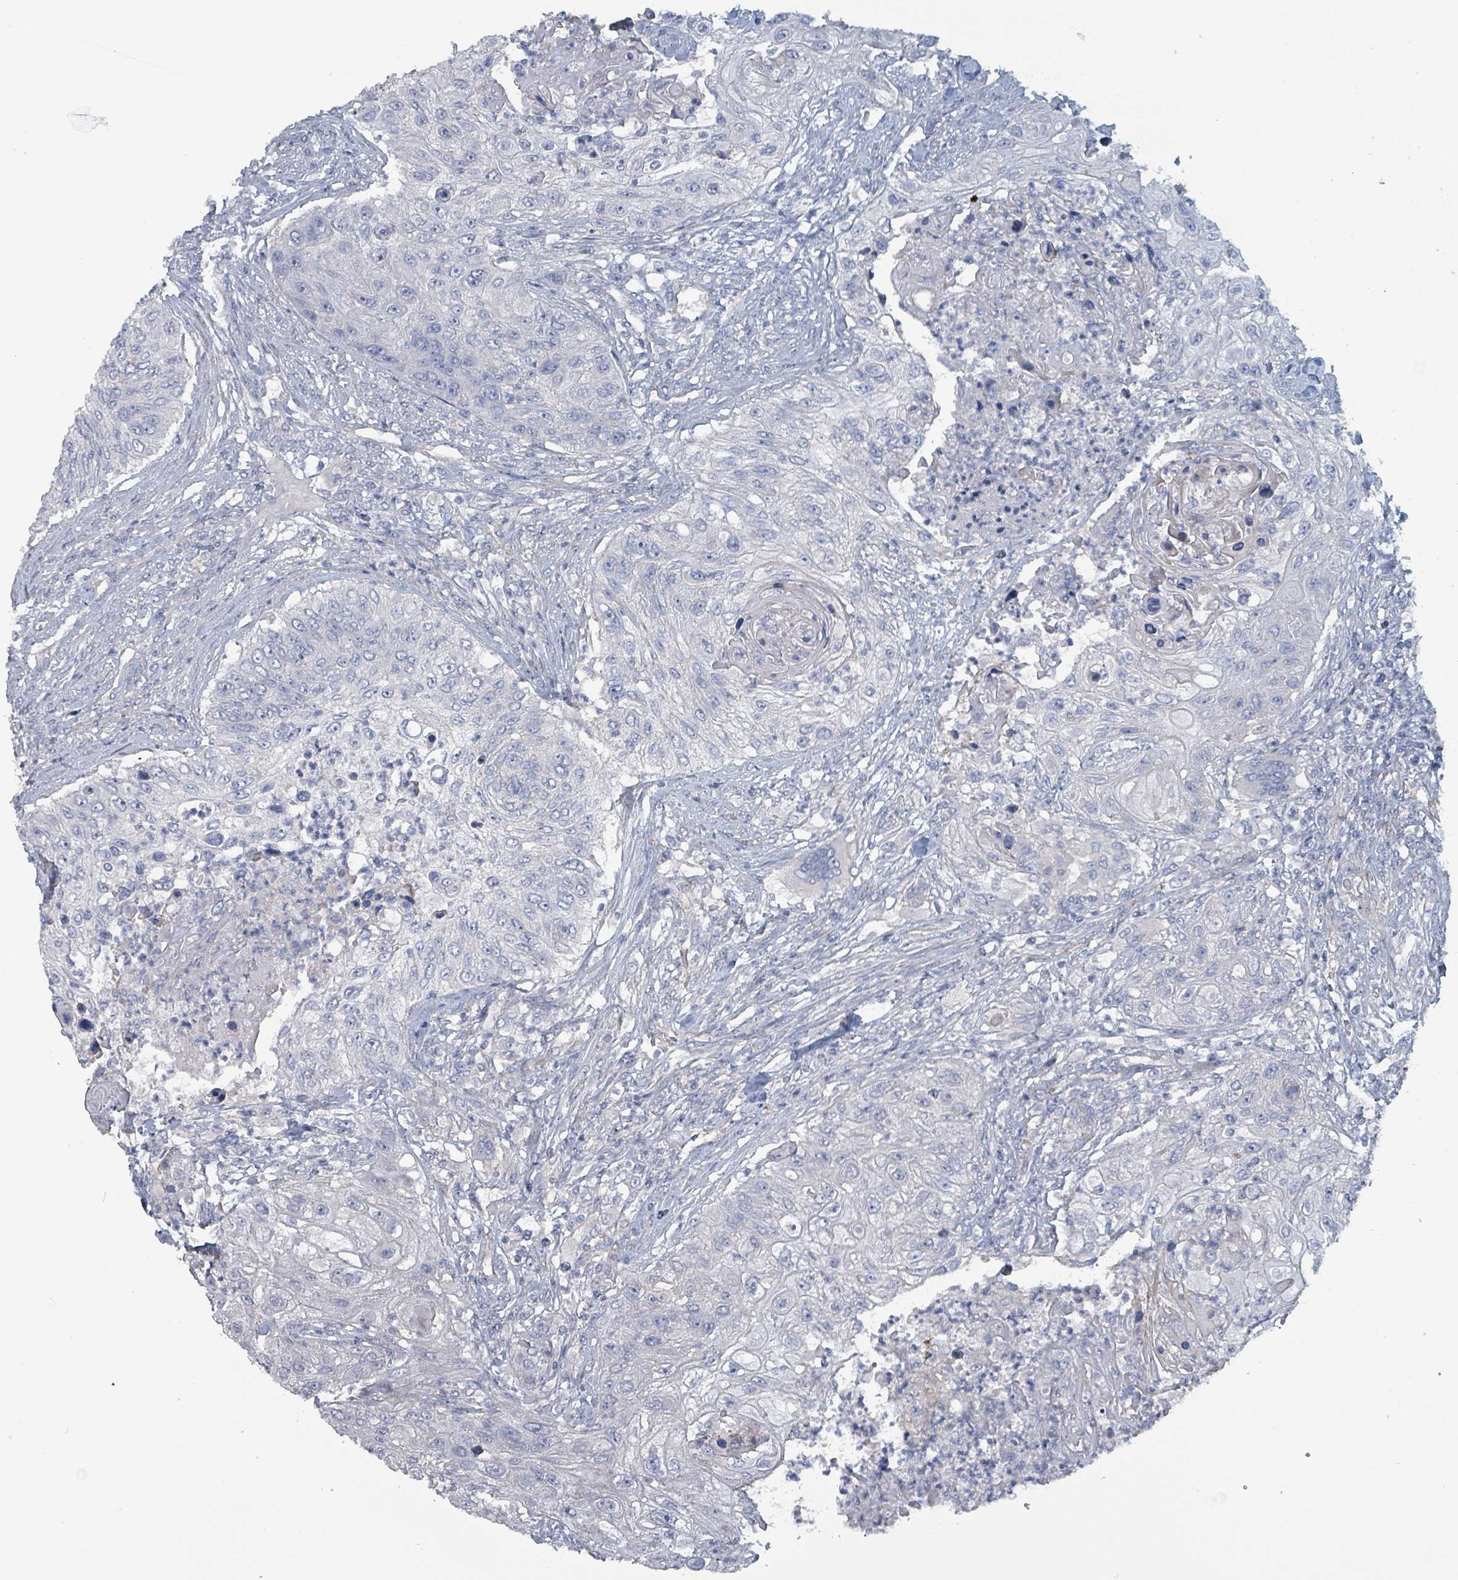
{"staining": {"intensity": "negative", "quantity": "none", "location": "none"}, "tissue": "urothelial cancer", "cell_type": "Tumor cells", "image_type": "cancer", "snomed": [{"axis": "morphology", "description": "Urothelial carcinoma, High grade"}, {"axis": "topography", "description": "Urinary bladder"}], "caption": "High magnification brightfield microscopy of high-grade urothelial carcinoma stained with DAB (brown) and counterstained with hematoxylin (blue): tumor cells show no significant staining.", "gene": "TAAR5", "patient": {"sex": "female", "age": 60}}